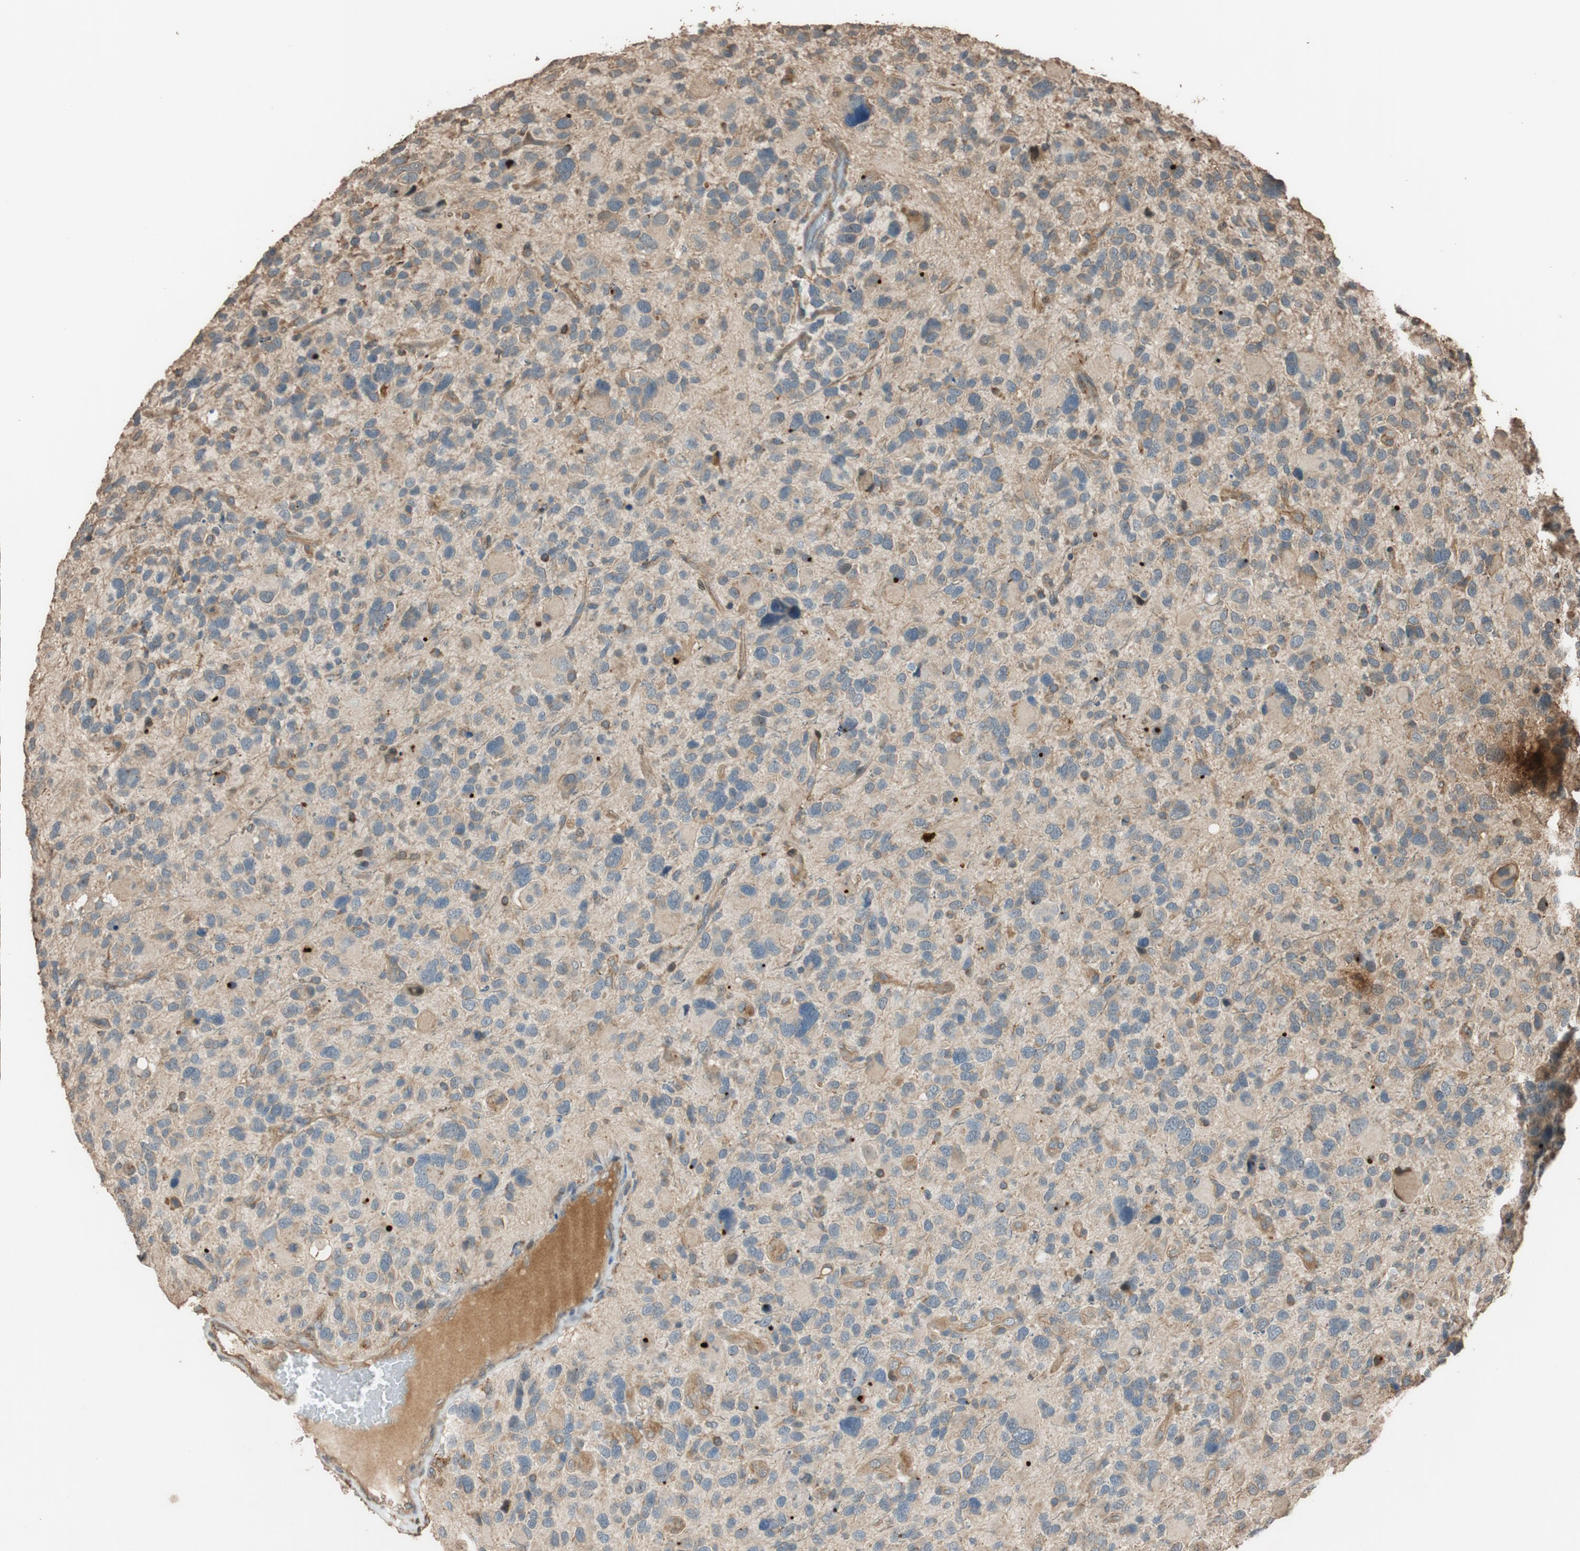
{"staining": {"intensity": "moderate", "quantity": "25%-75%", "location": "cytoplasmic/membranous"}, "tissue": "glioma", "cell_type": "Tumor cells", "image_type": "cancer", "snomed": [{"axis": "morphology", "description": "Glioma, malignant, High grade"}, {"axis": "topography", "description": "Brain"}], "caption": "Protein positivity by immunohistochemistry demonstrates moderate cytoplasmic/membranous positivity in approximately 25%-75% of tumor cells in glioma.", "gene": "MST1R", "patient": {"sex": "male", "age": 48}}